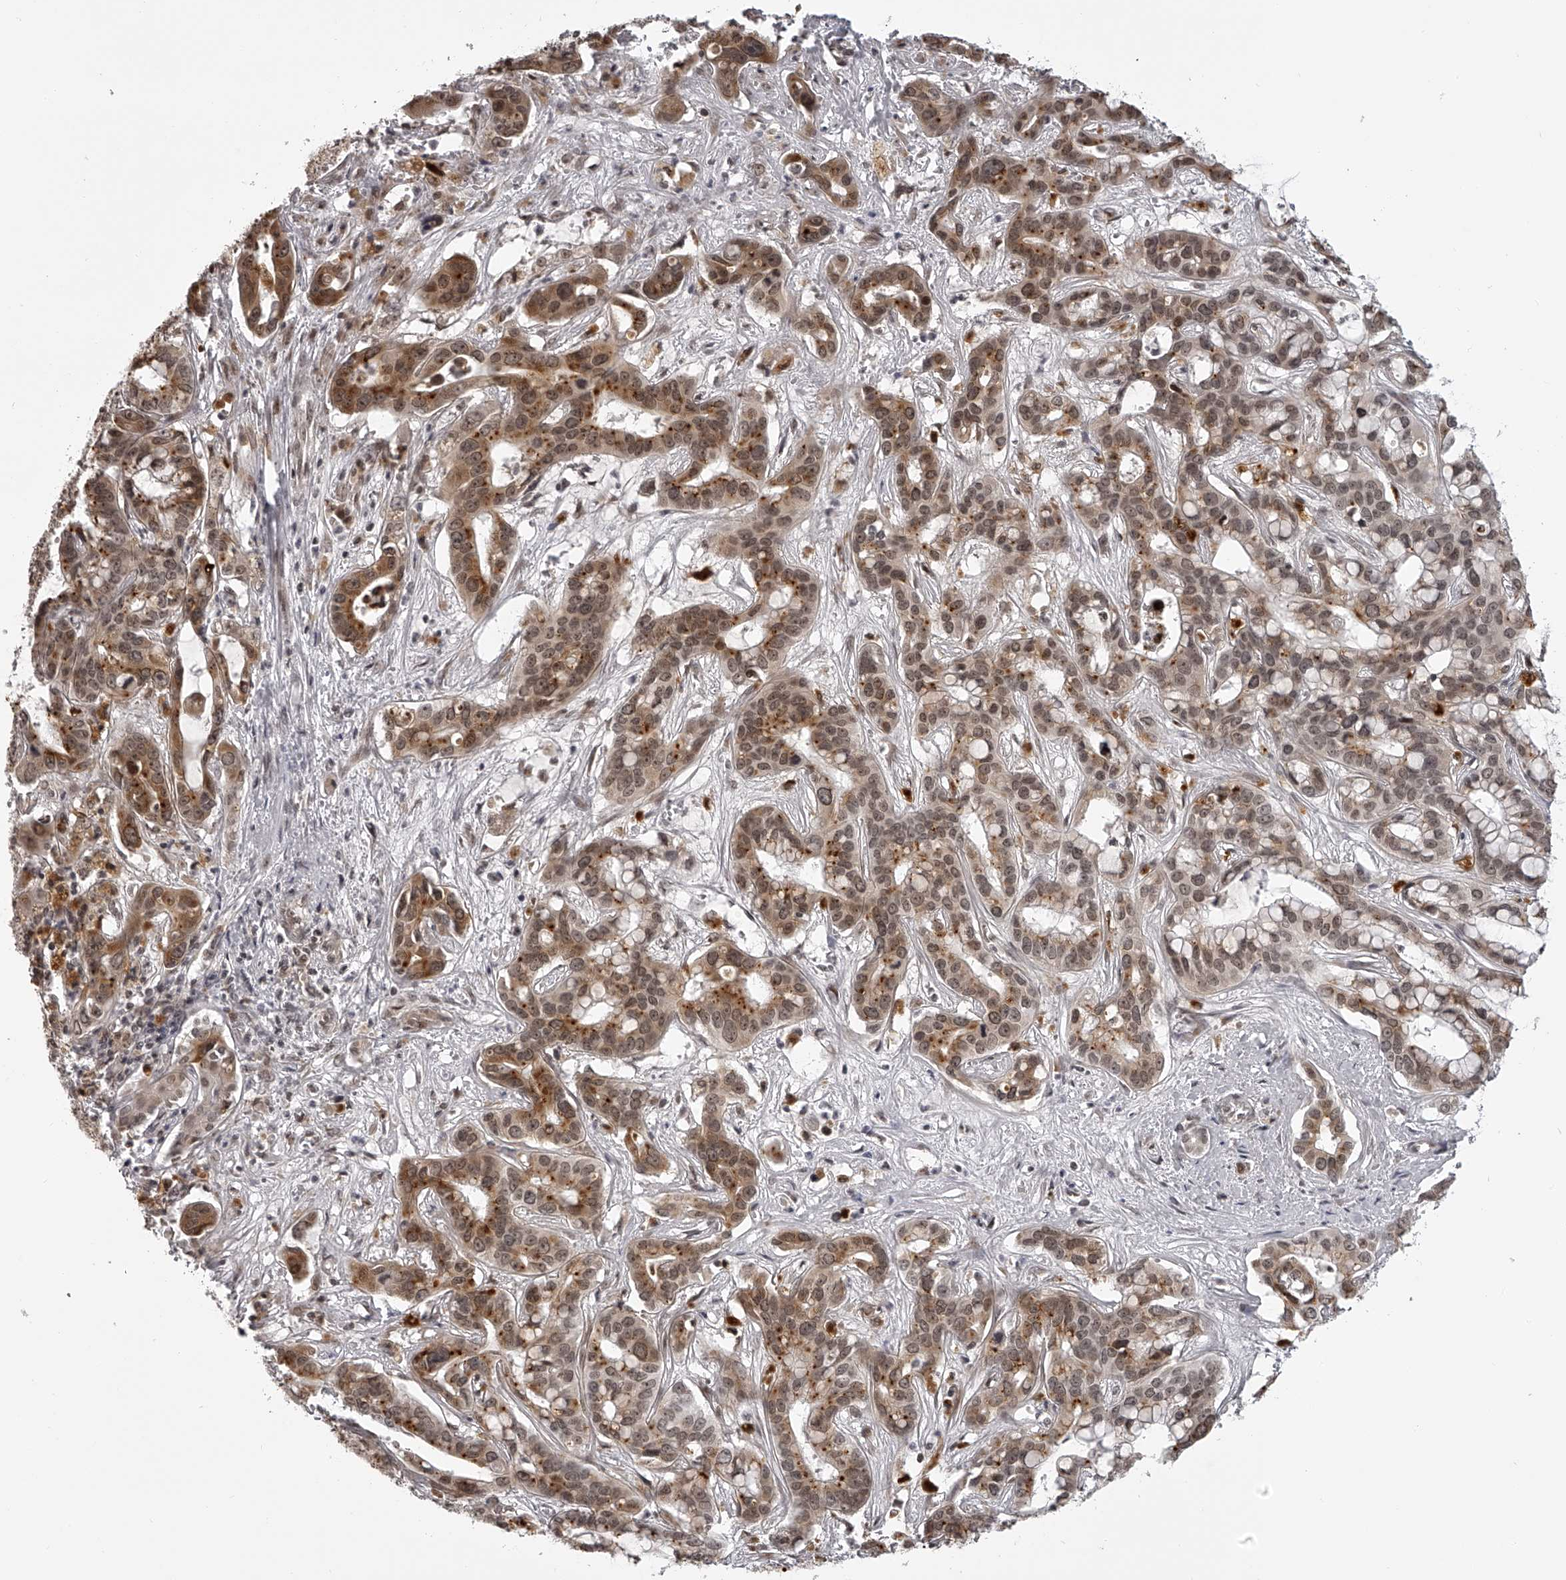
{"staining": {"intensity": "moderate", "quantity": ">75%", "location": "cytoplasmic/membranous,nuclear"}, "tissue": "liver cancer", "cell_type": "Tumor cells", "image_type": "cancer", "snomed": [{"axis": "morphology", "description": "Cholangiocarcinoma"}, {"axis": "topography", "description": "Liver"}], "caption": "IHC histopathology image of human liver cholangiocarcinoma stained for a protein (brown), which demonstrates medium levels of moderate cytoplasmic/membranous and nuclear positivity in about >75% of tumor cells.", "gene": "ODF2L", "patient": {"sex": "female", "age": 65}}